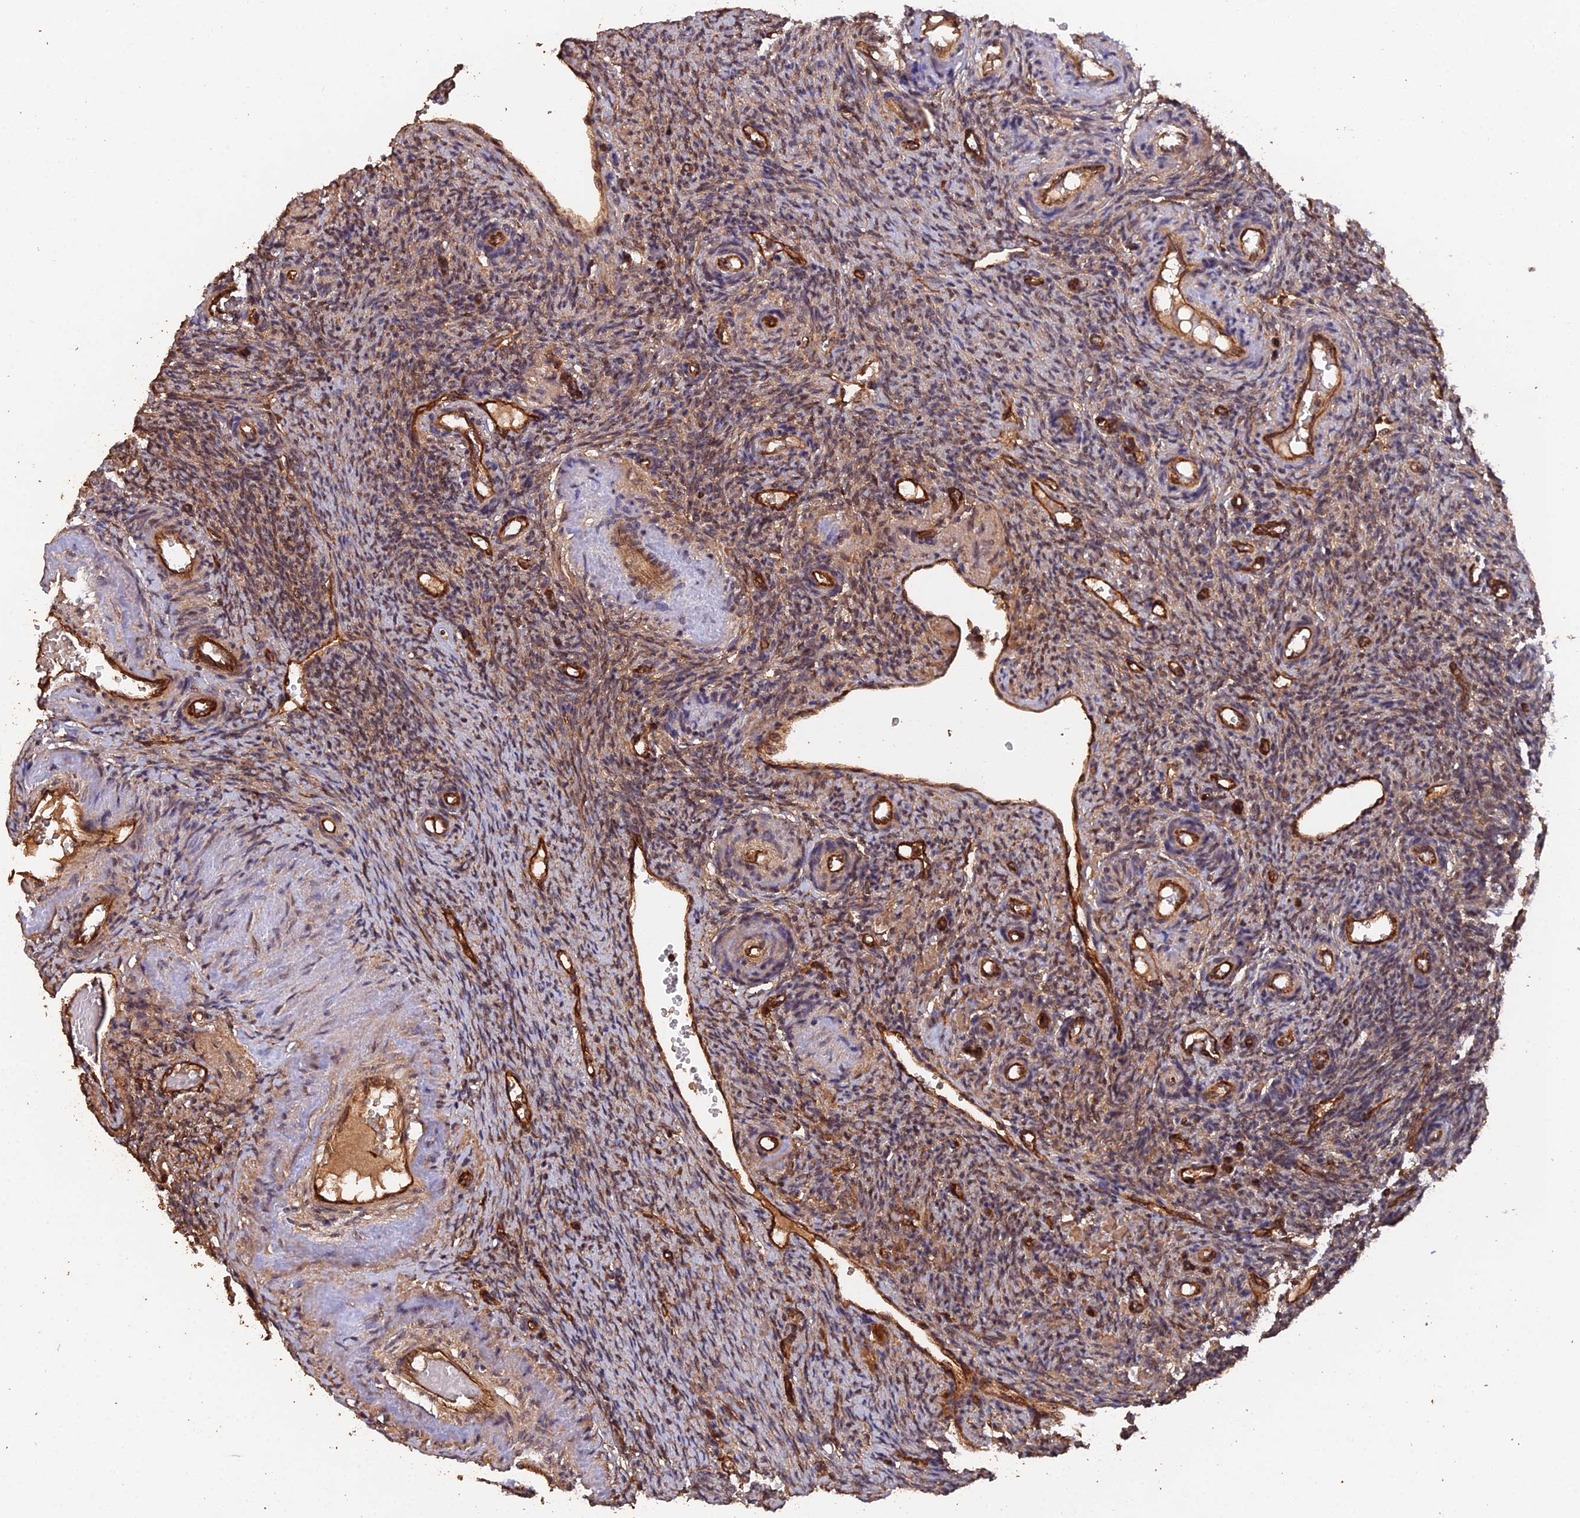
{"staining": {"intensity": "moderate", "quantity": ">75%", "location": "cytoplasmic/membranous,nuclear"}, "tissue": "ovary", "cell_type": "Ovarian stroma cells", "image_type": "normal", "snomed": [{"axis": "morphology", "description": "Normal tissue, NOS"}, {"axis": "topography", "description": "Ovary"}], "caption": "The photomicrograph reveals a brown stain indicating the presence of a protein in the cytoplasmic/membranous,nuclear of ovarian stroma cells in ovary. The staining is performed using DAB brown chromogen to label protein expression. The nuclei are counter-stained blue using hematoxylin.", "gene": "RALGAPA2", "patient": {"sex": "female", "age": 41}}